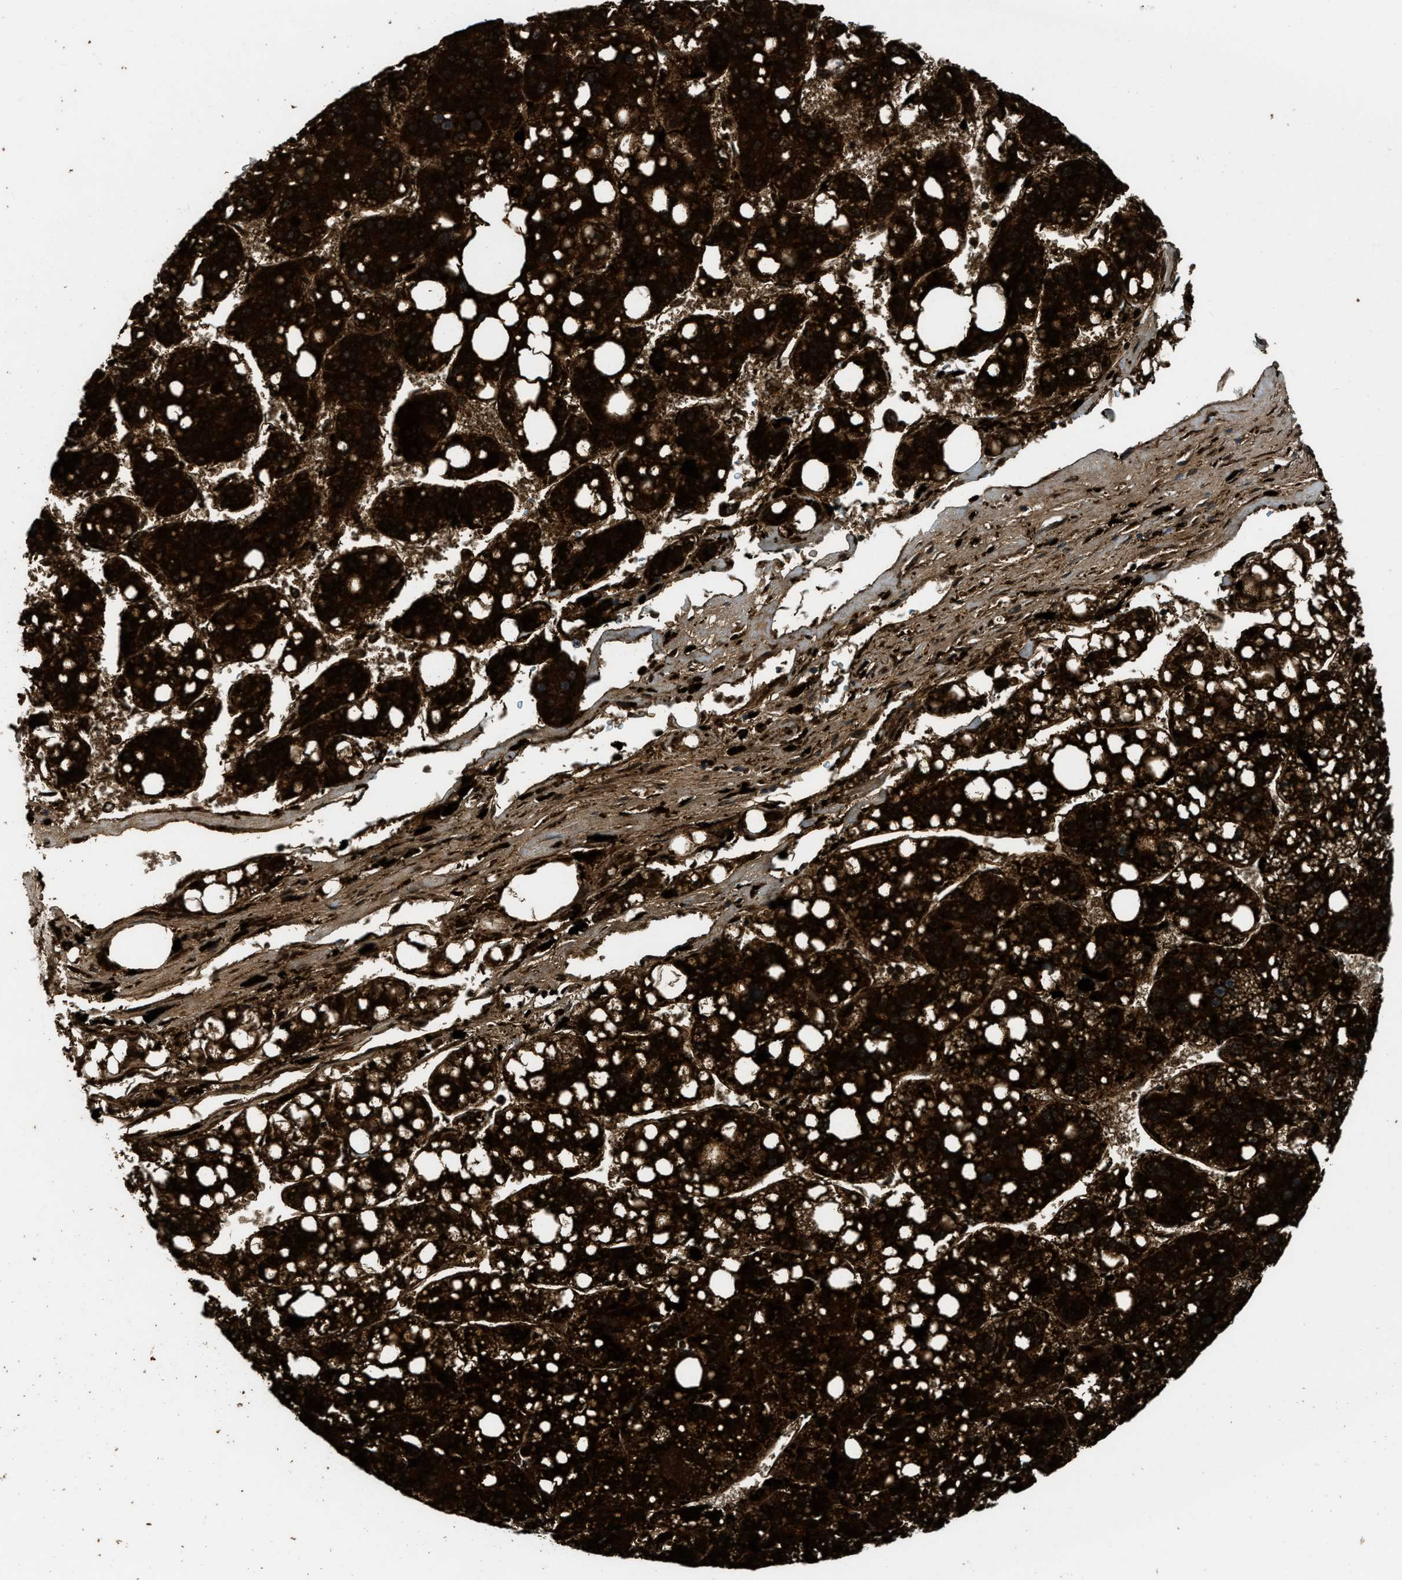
{"staining": {"intensity": "strong", "quantity": ">75%", "location": "cytoplasmic/membranous"}, "tissue": "liver cancer", "cell_type": "Tumor cells", "image_type": "cancer", "snomed": [{"axis": "morphology", "description": "Carcinoma, Hepatocellular, NOS"}, {"axis": "topography", "description": "Liver"}], "caption": "Strong cytoplasmic/membranous positivity is present in about >75% of tumor cells in liver cancer (hepatocellular carcinoma).", "gene": "GGH", "patient": {"sex": "female", "age": 61}}